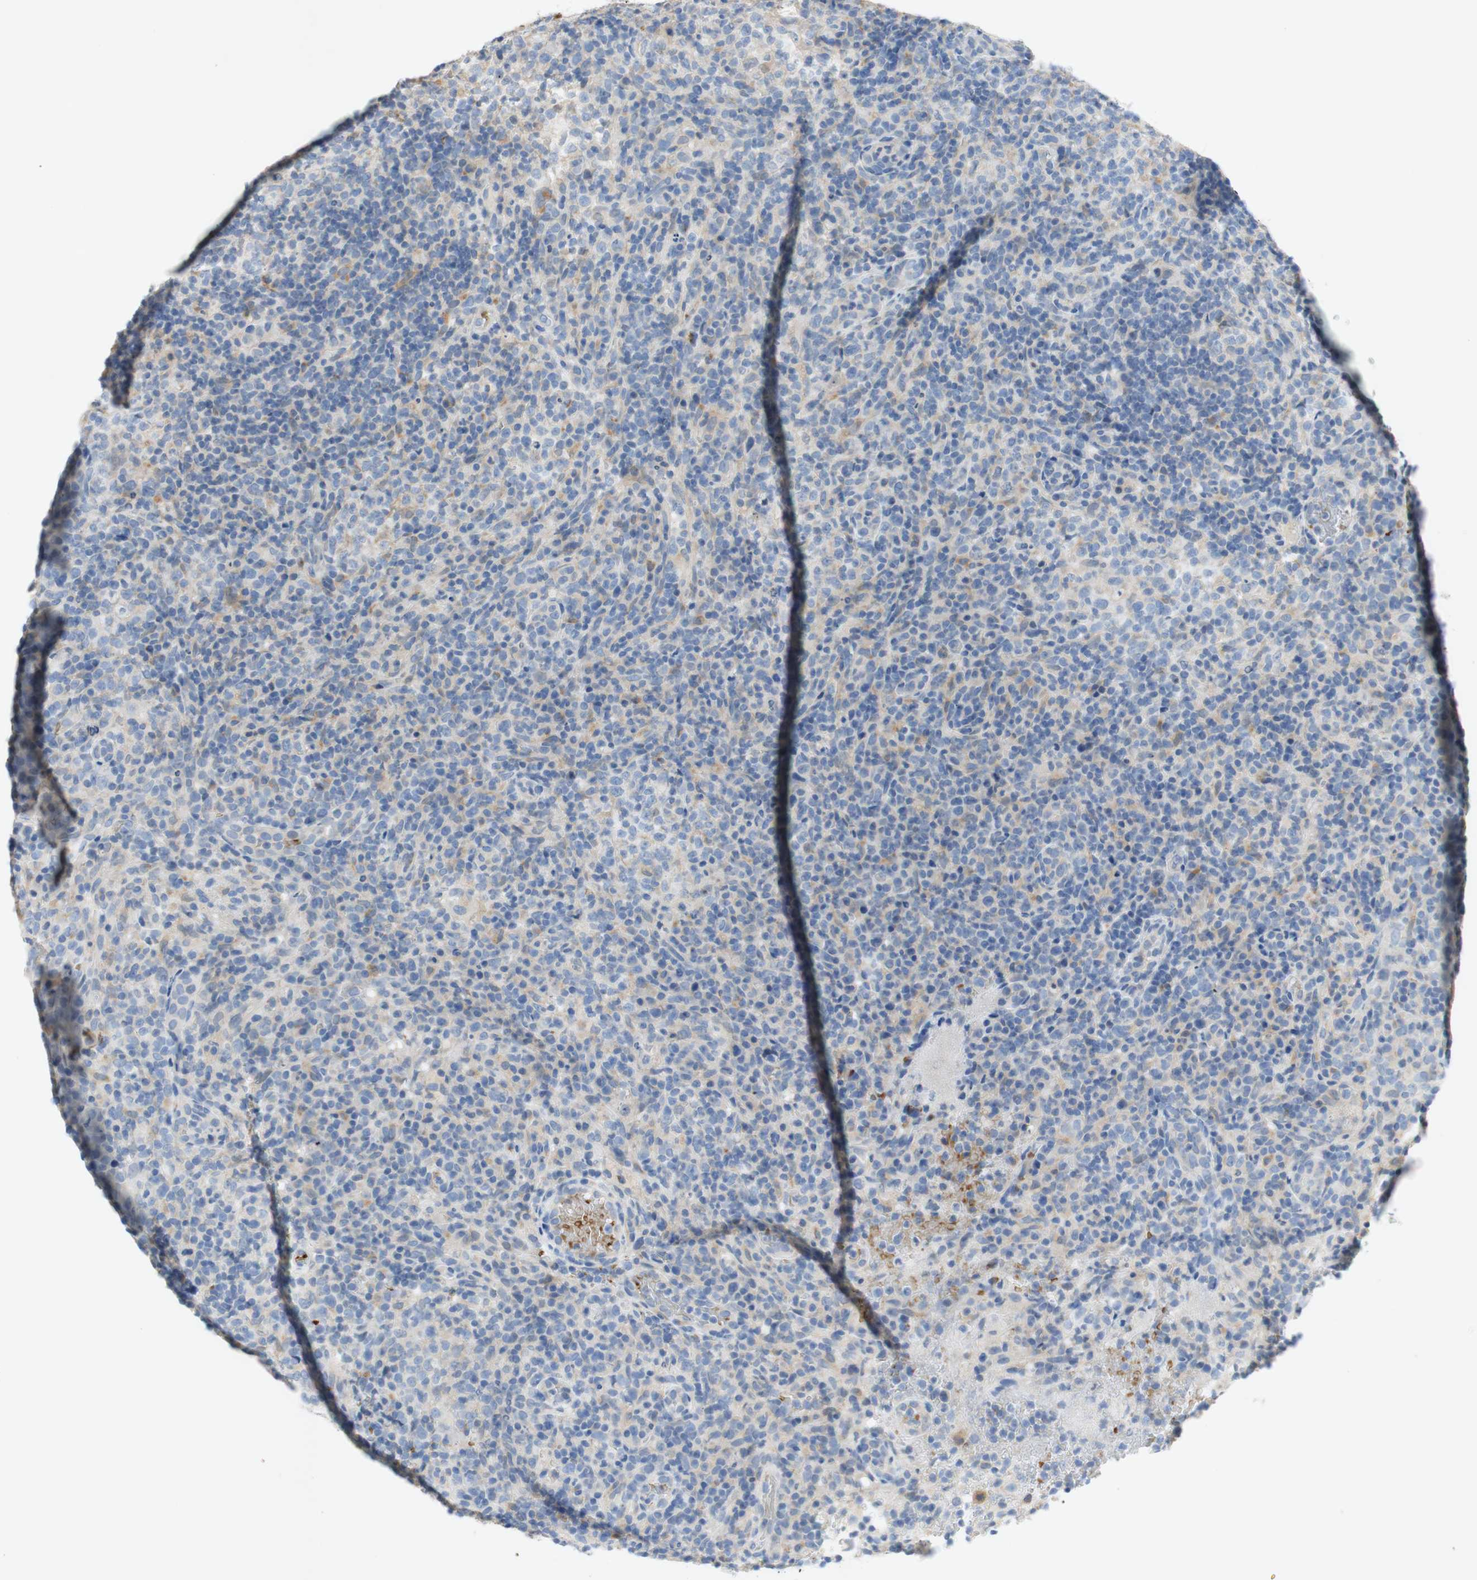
{"staining": {"intensity": "negative", "quantity": "none", "location": "none"}, "tissue": "lymphoma", "cell_type": "Tumor cells", "image_type": "cancer", "snomed": [{"axis": "morphology", "description": "Malignant lymphoma, non-Hodgkin's type, High grade"}, {"axis": "topography", "description": "Lymph node"}], "caption": "This image is of lymphoma stained with IHC to label a protein in brown with the nuclei are counter-stained blue. There is no positivity in tumor cells.", "gene": "EPO", "patient": {"sex": "female", "age": 76}}